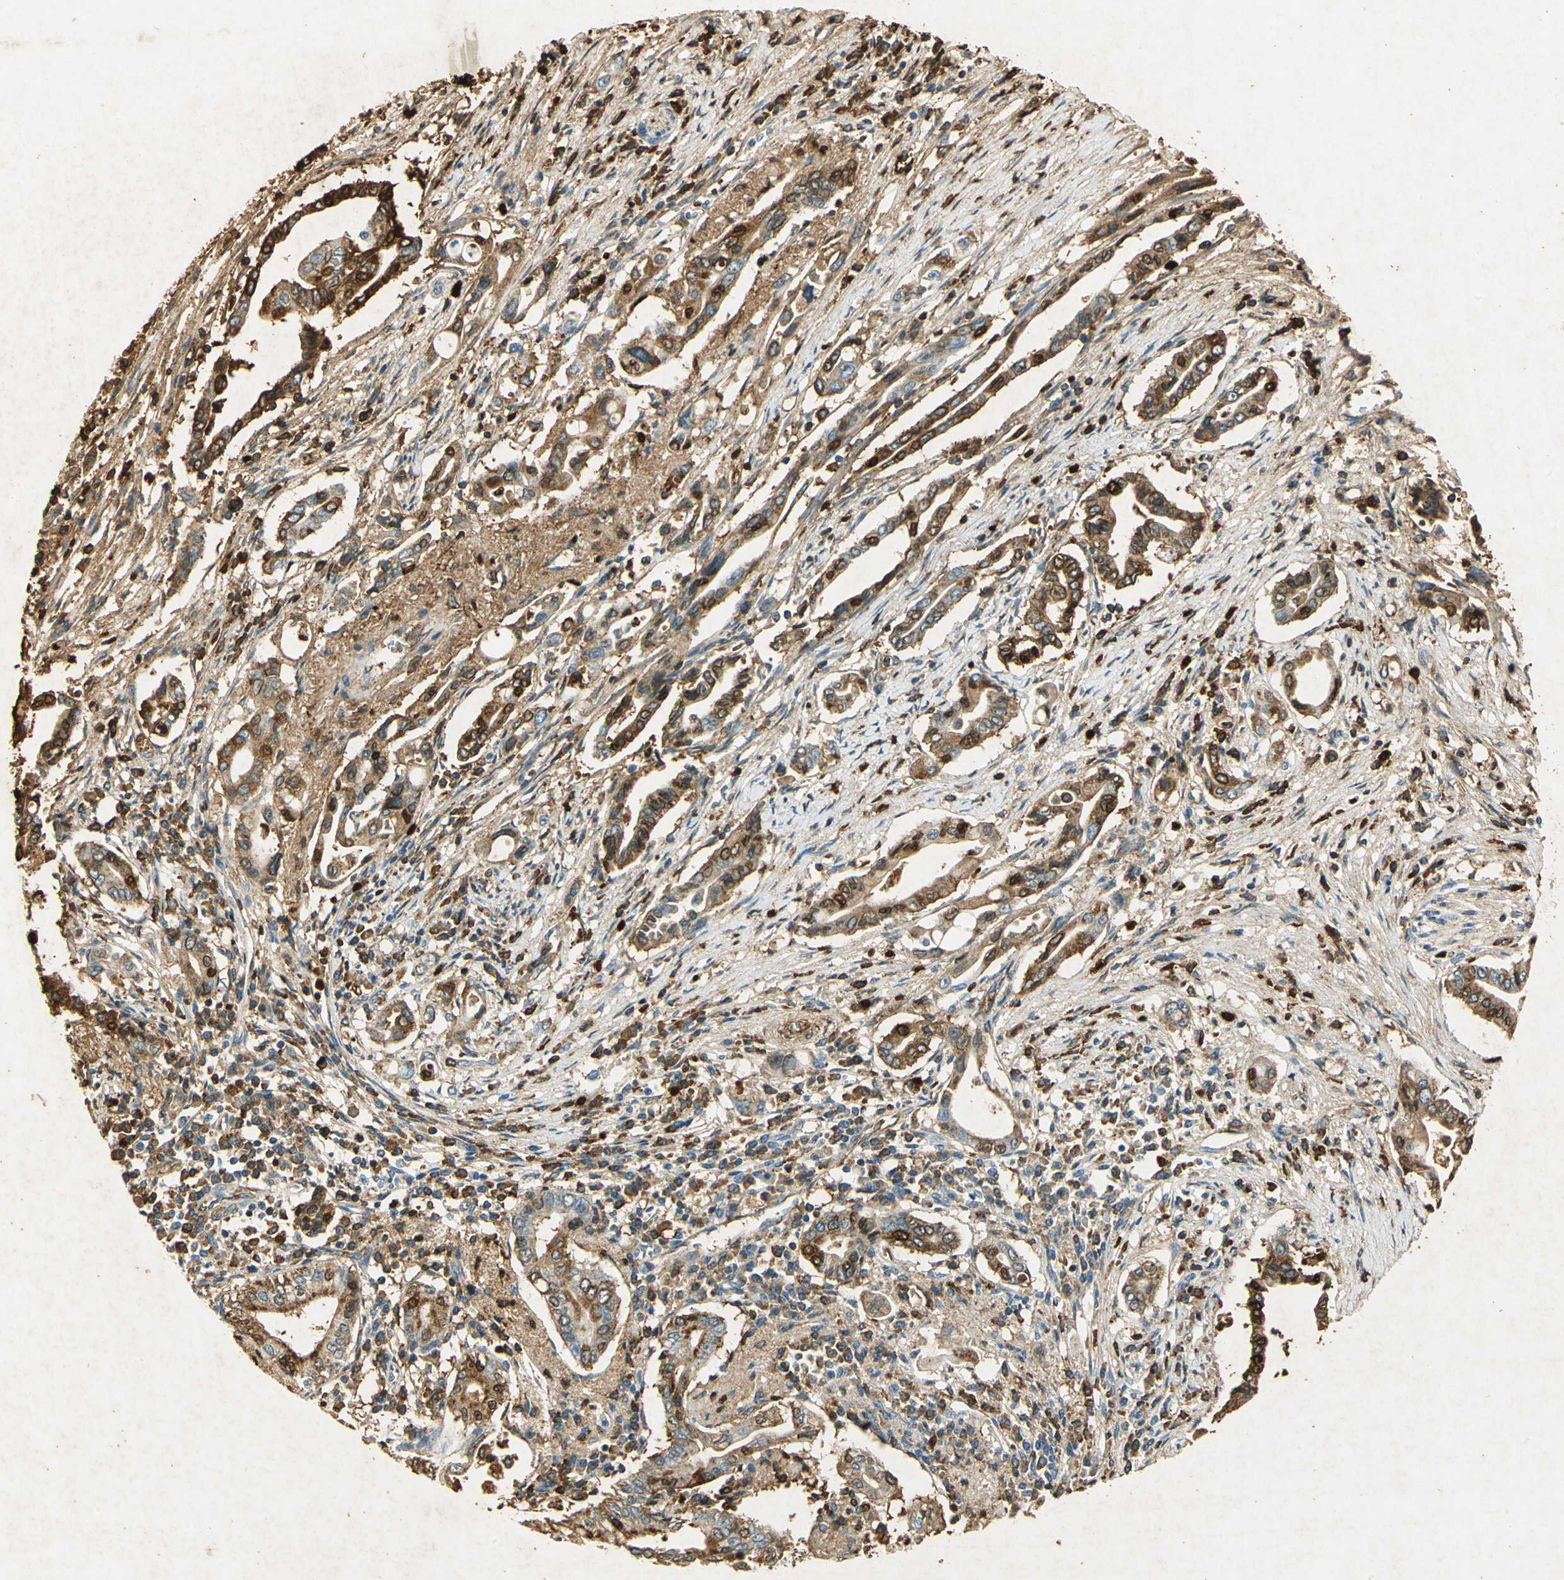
{"staining": {"intensity": "moderate", "quantity": ">75%", "location": "cytoplasmic/membranous"}, "tissue": "pancreatic cancer", "cell_type": "Tumor cells", "image_type": "cancer", "snomed": [{"axis": "morphology", "description": "Adenocarcinoma, NOS"}, {"axis": "topography", "description": "Pancreas"}], "caption": "Protein staining displays moderate cytoplasmic/membranous staining in approximately >75% of tumor cells in pancreatic cancer.", "gene": "ANXA4", "patient": {"sex": "female", "age": 57}}